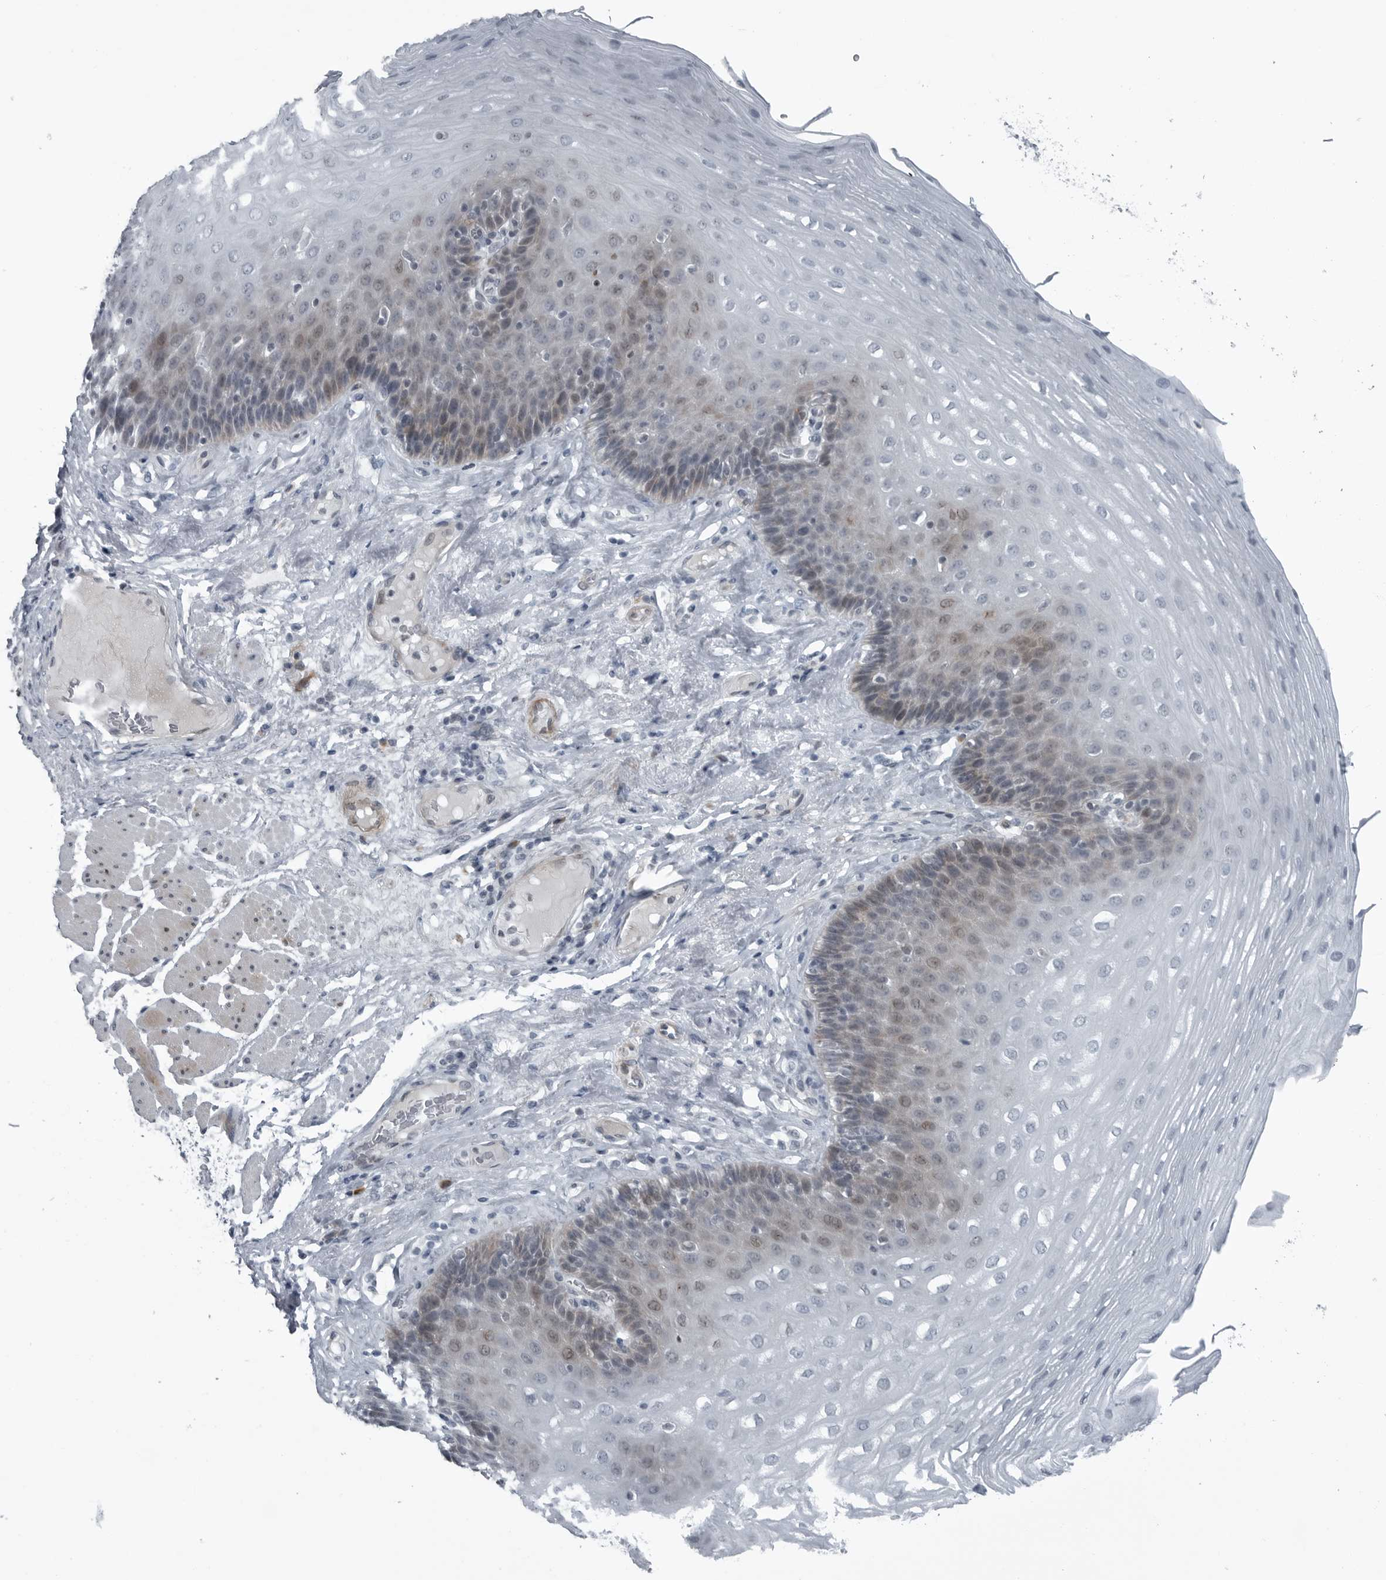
{"staining": {"intensity": "weak", "quantity": "<25%", "location": "cytoplasmic/membranous,nuclear"}, "tissue": "esophagus", "cell_type": "Squamous epithelial cells", "image_type": "normal", "snomed": [{"axis": "morphology", "description": "Normal tissue, NOS"}, {"axis": "topography", "description": "Esophagus"}], "caption": "This is a image of IHC staining of benign esophagus, which shows no positivity in squamous epithelial cells. The staining was performed using DAB (3,3'-diaminobenzidine) to visualize the protein expression in brown, while the nuclei were stained in blue with hematoxylin (Magnification: 20x).", "gene": "DNAAF11", "patient": {"sex": "female", "age": 66}}